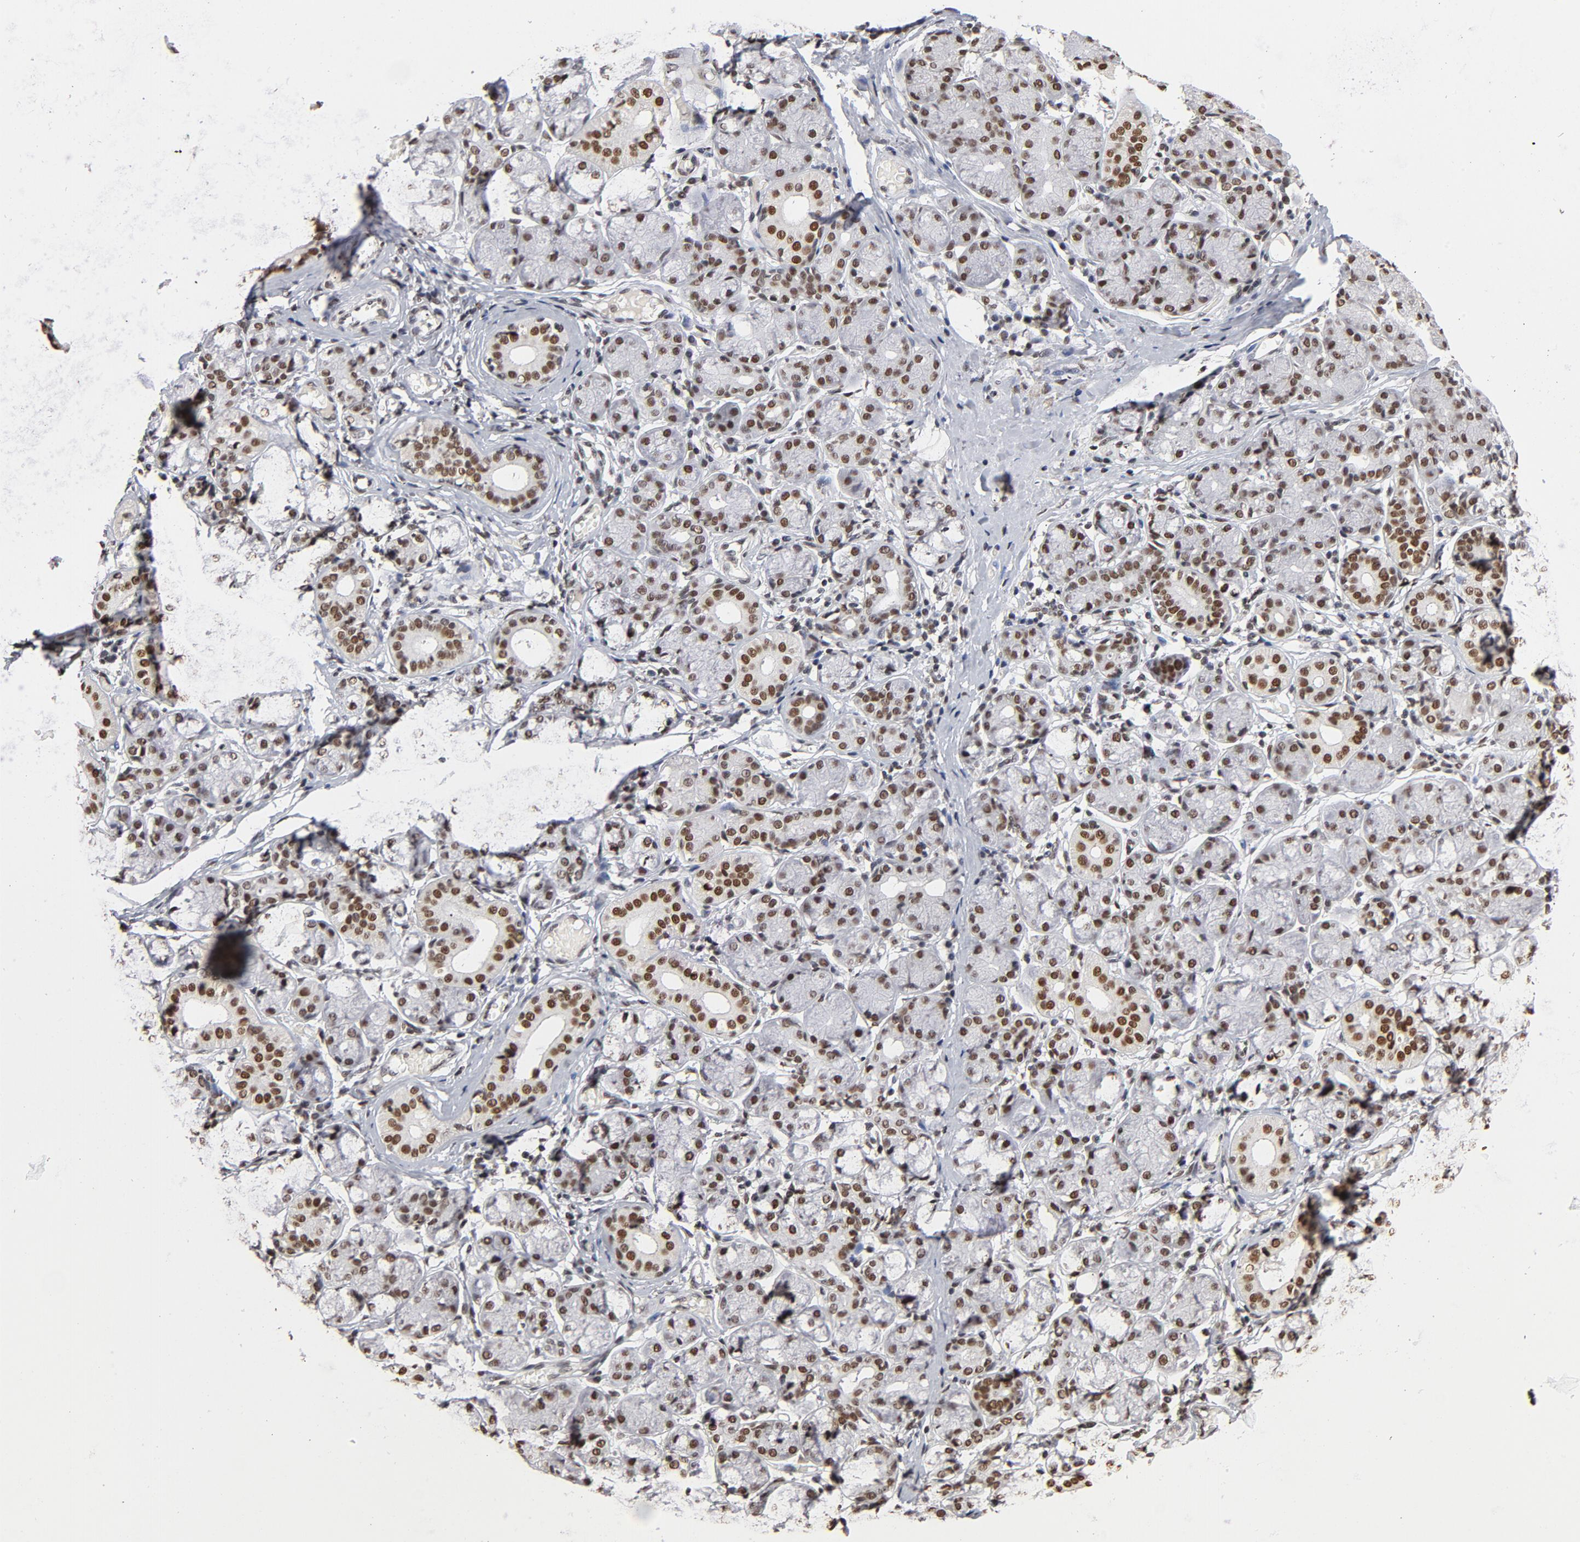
{"staining": {"intensity": "strong", "quantity": ">75%", "location": "nuclear"}, "tissue": "salivary gland", "cell_type": "Glandular cells", "image_type": "normal", "snomed": [{"axis": "morphology", "description": "Normal tissue, NOS"}, {"axis": "topography", "description": "Salivary gland"}], "caption": "IHC (DAB (3,3'-diaminobenzidine)) staining of unremarkable human salivary gland demonstrates strong nuclear protein positivity in approximately >75% of glandular cells. Nuclei are stained in blue.", "gene": "TP53BP1", "patient": {"sex": "female", "age": 24}}